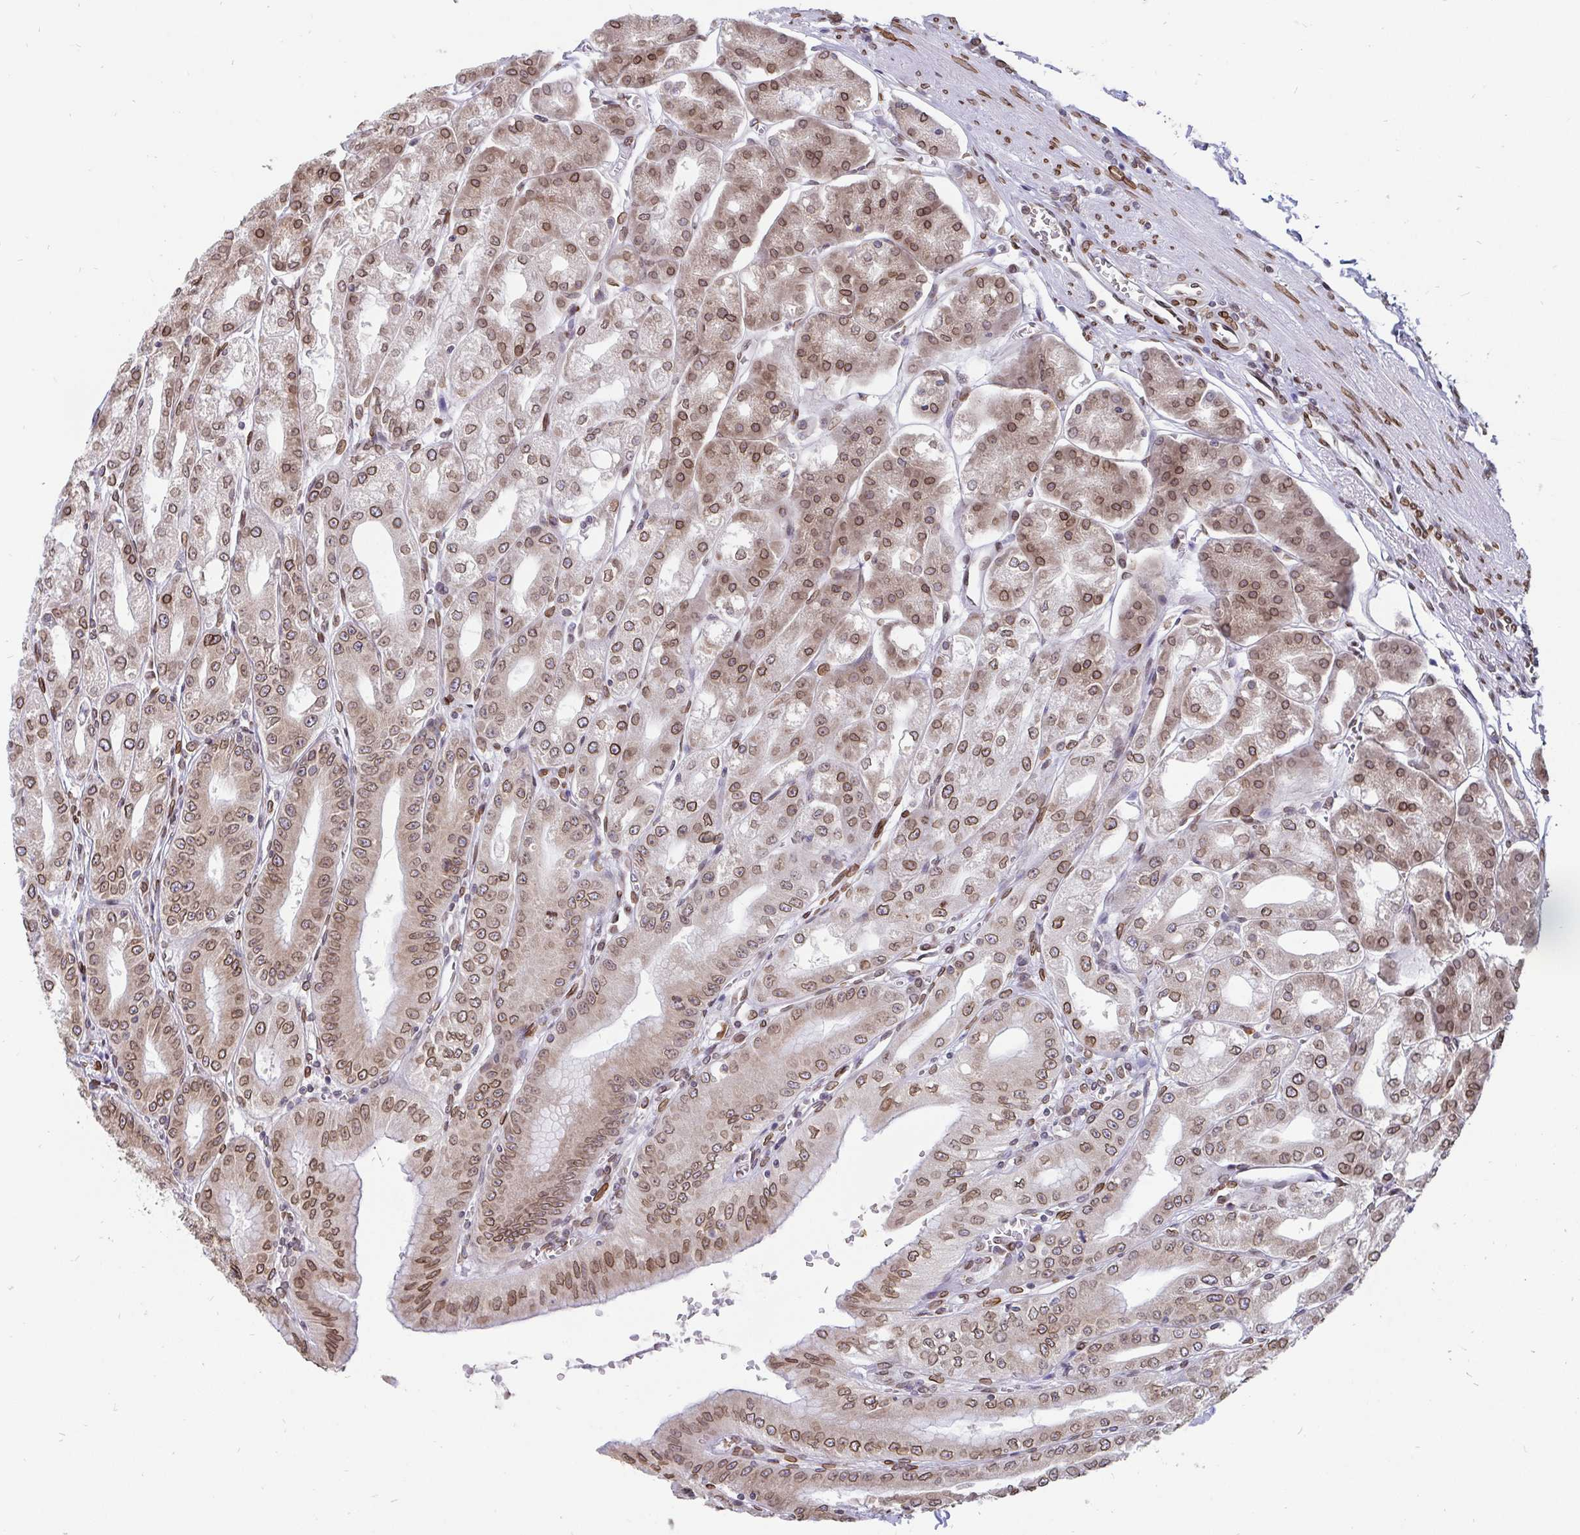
{"staining": {"intensity": "moderate", "quantity": "25%-75%", "location": "cytoplasmic/membranous,nuclear"}, "tissue": "stomach", "cell_type": "Glandular cells", "image_type": "normal", "snomed": [{"axis": "morphology", "description": "Normal tissue, NOS"}, {"axis": "topography", "description": "Stomach, lower"}], "caption": "Human stomach stained for a protein (brown) exhibits moderate cytoplasmic/membranous,nuclear positive positivity in approximately 25%-75% of glandular cells.", "gene": "EMD", "patient": {"sex": "male", "age": 71}}